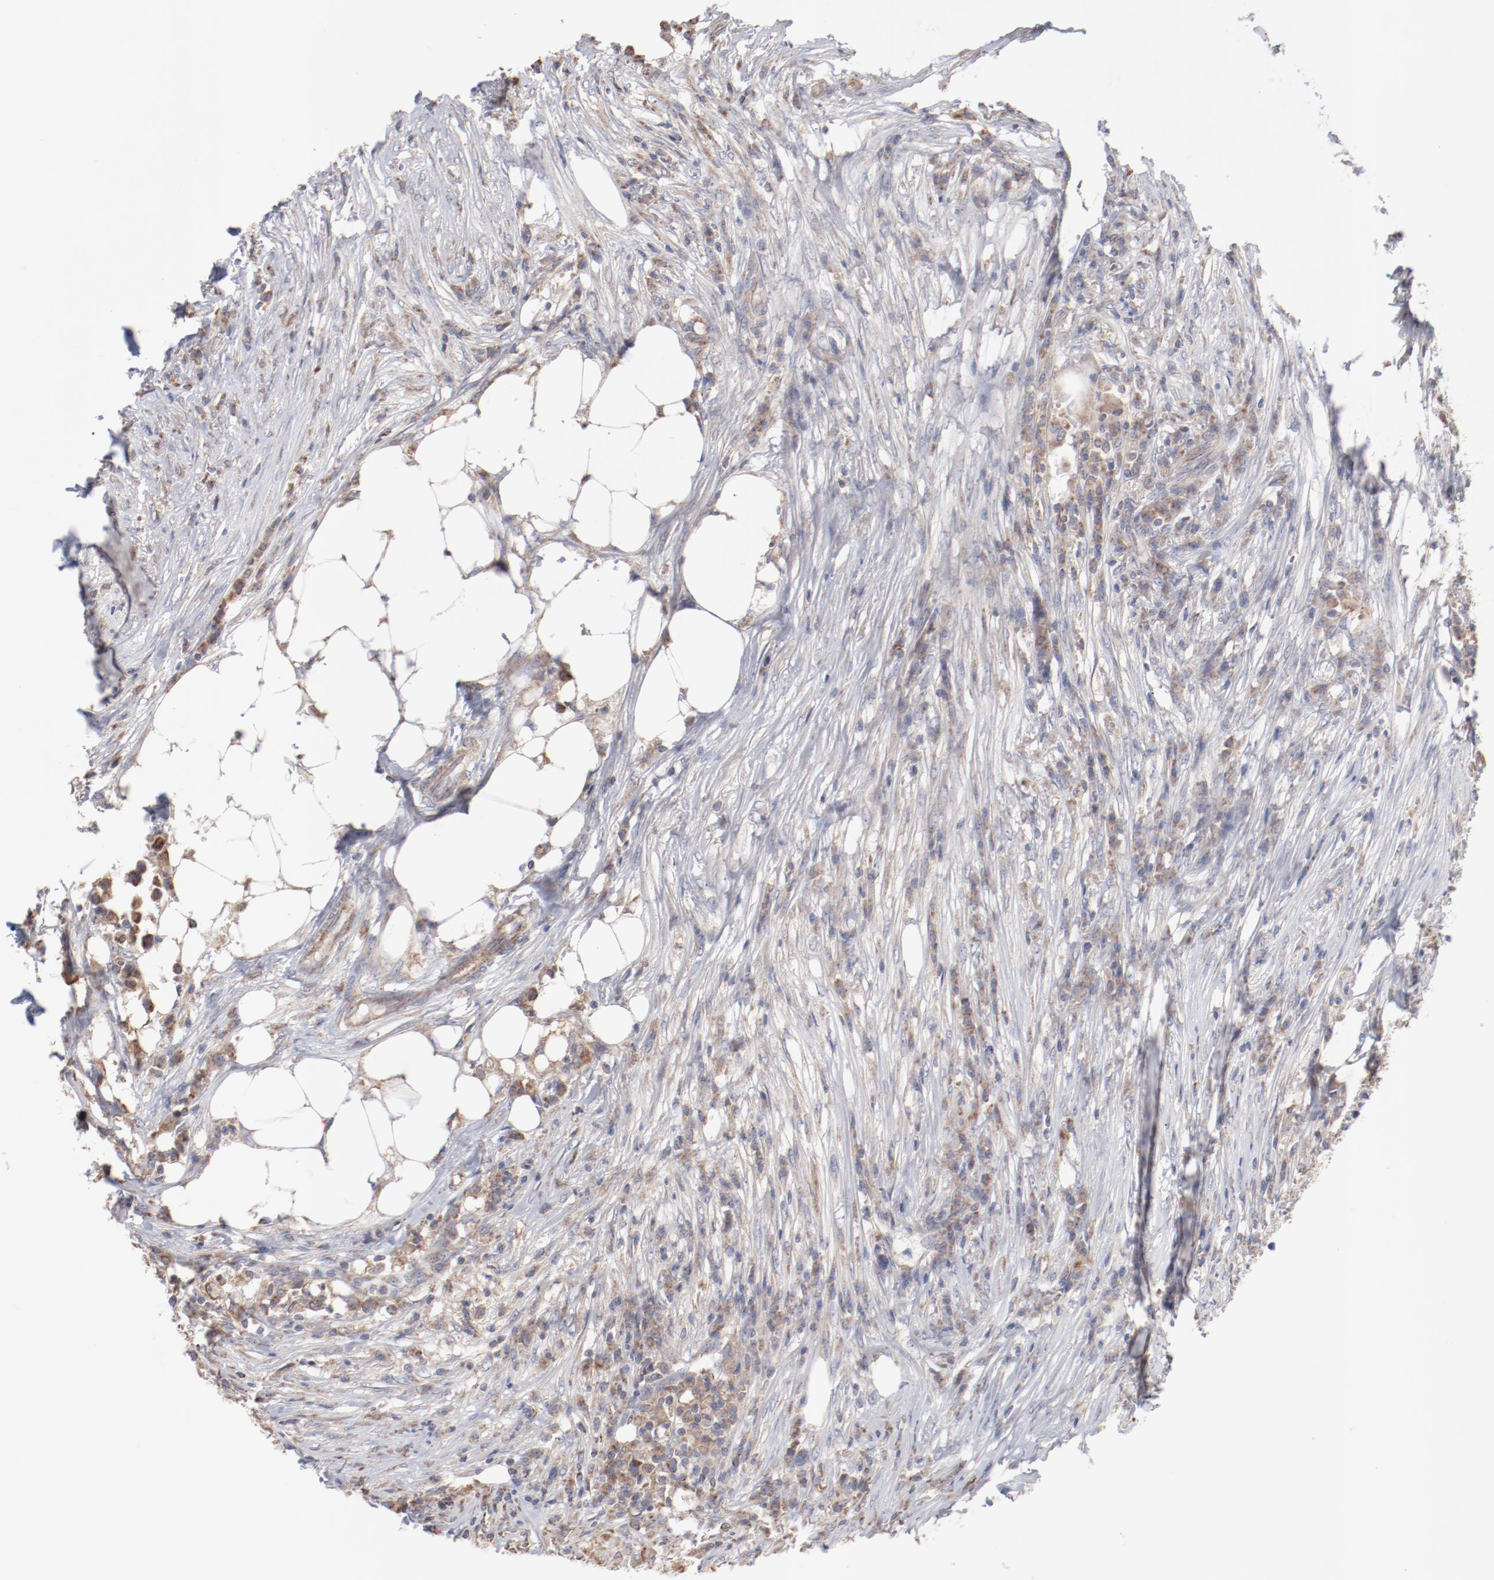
{"staining": {"intensity": "moderate", "quantity": ">75%", "location": "cytoplasmic/membranous"}, "tissue": "colorectal cancer", "cell_type": "Tumor cells", "image_type": "cancer", "snomed": [{"axis": "morphology", "description": "Adenocarcinoma, NOS"}, {"axis": "topography", "description": "Colon"}], "caption": "Protein staining reveals moderate cytoplasmic/membranous positivity in about >75% of tumor cells in colorectal cancer (adenocarcinoma).", "gene": "PPFIBP2", "patient": {"sex": "male", "age": 71}}